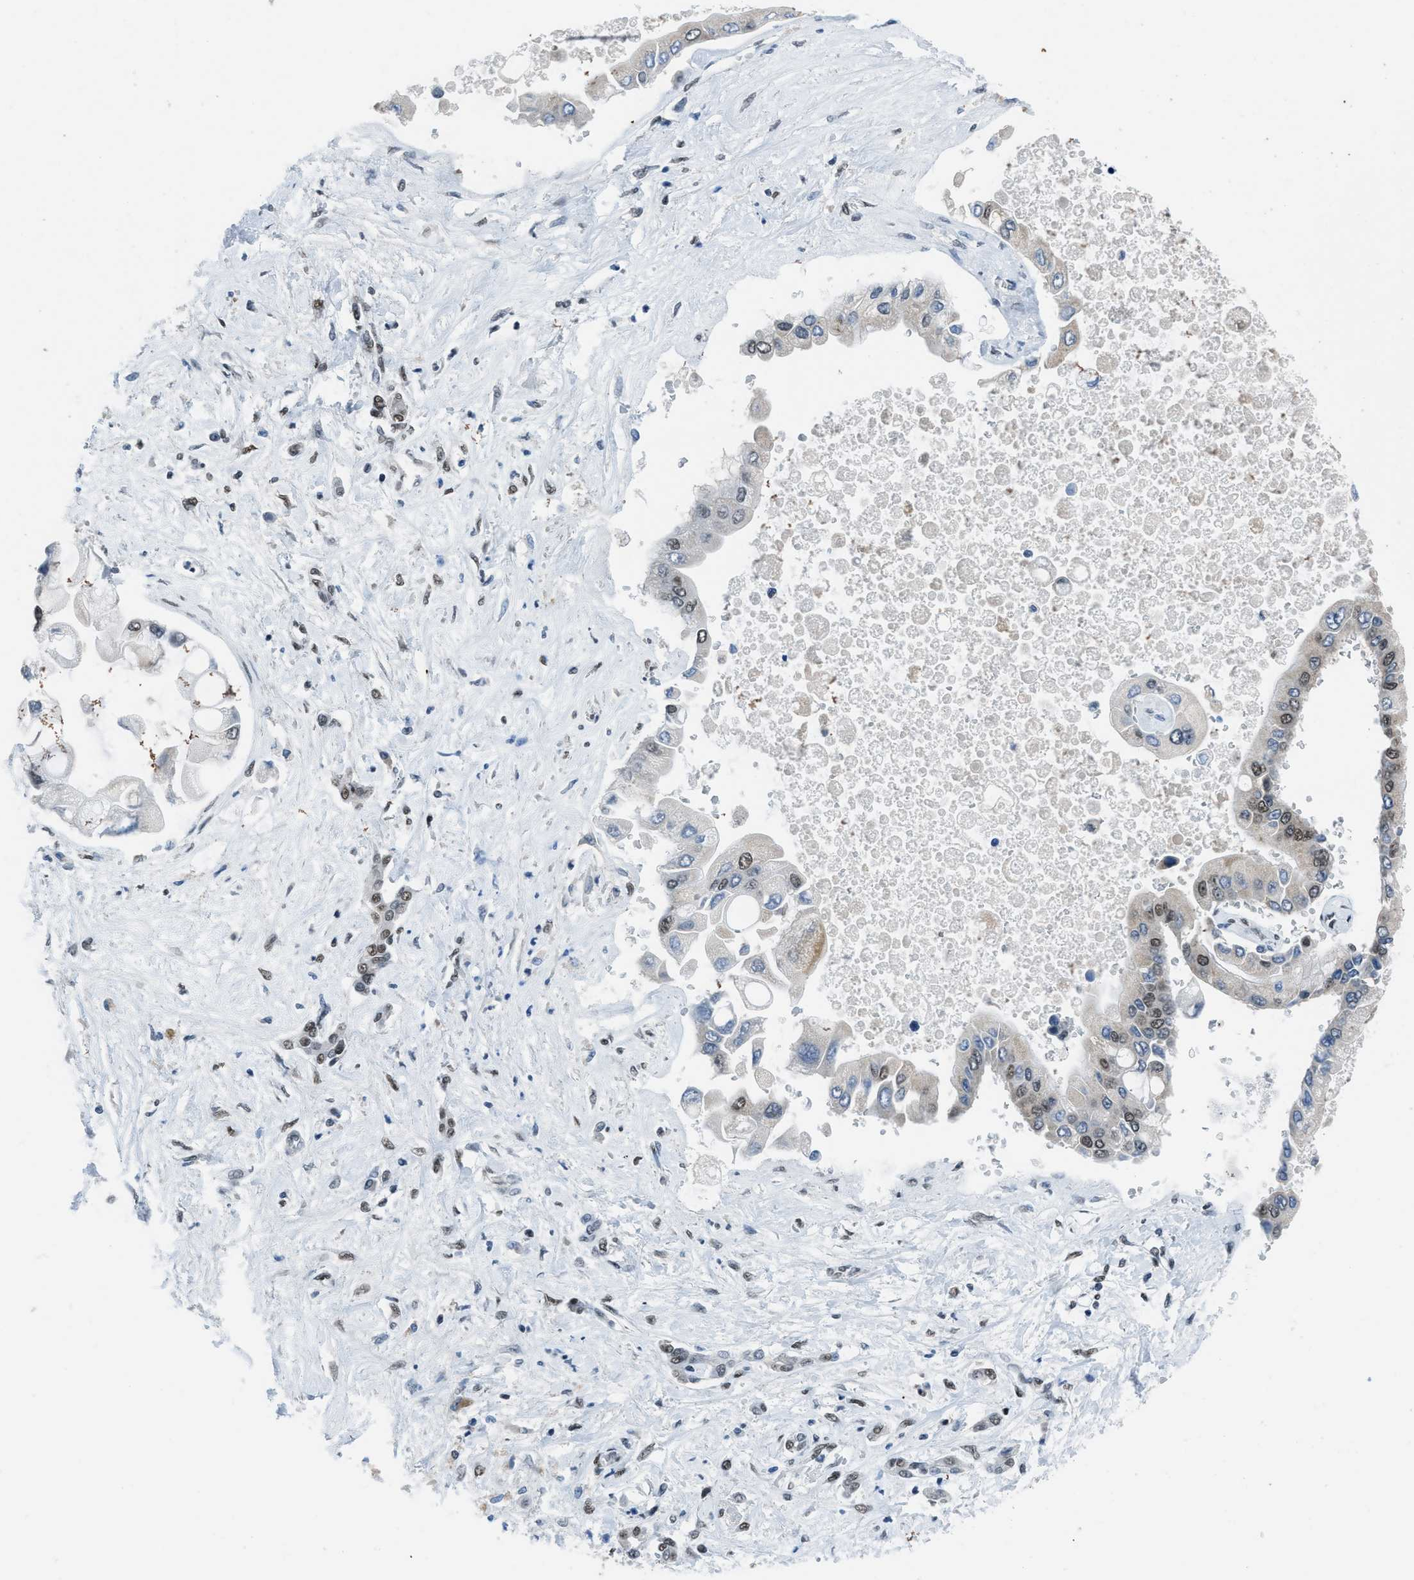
{"staining": {"intensity": "moderate", "quantity": "<25%", "location": "nuclear"}, "tissue": "liver cancer", "cell_type": "Tumor cells", "image_type": "cancer", "snomed": [{"axis": "morphology", "description": "Cholangiocarcinoma"}, {"axis": "topography", "description": "Liver"}], "caption": "Moderate nuclear staining is identified in about <25% of tumor cells in liver cancer (cholangiocarcinoma).", "gene": "GATAD2B", "patient": {"sex": "male", "age": 50}}